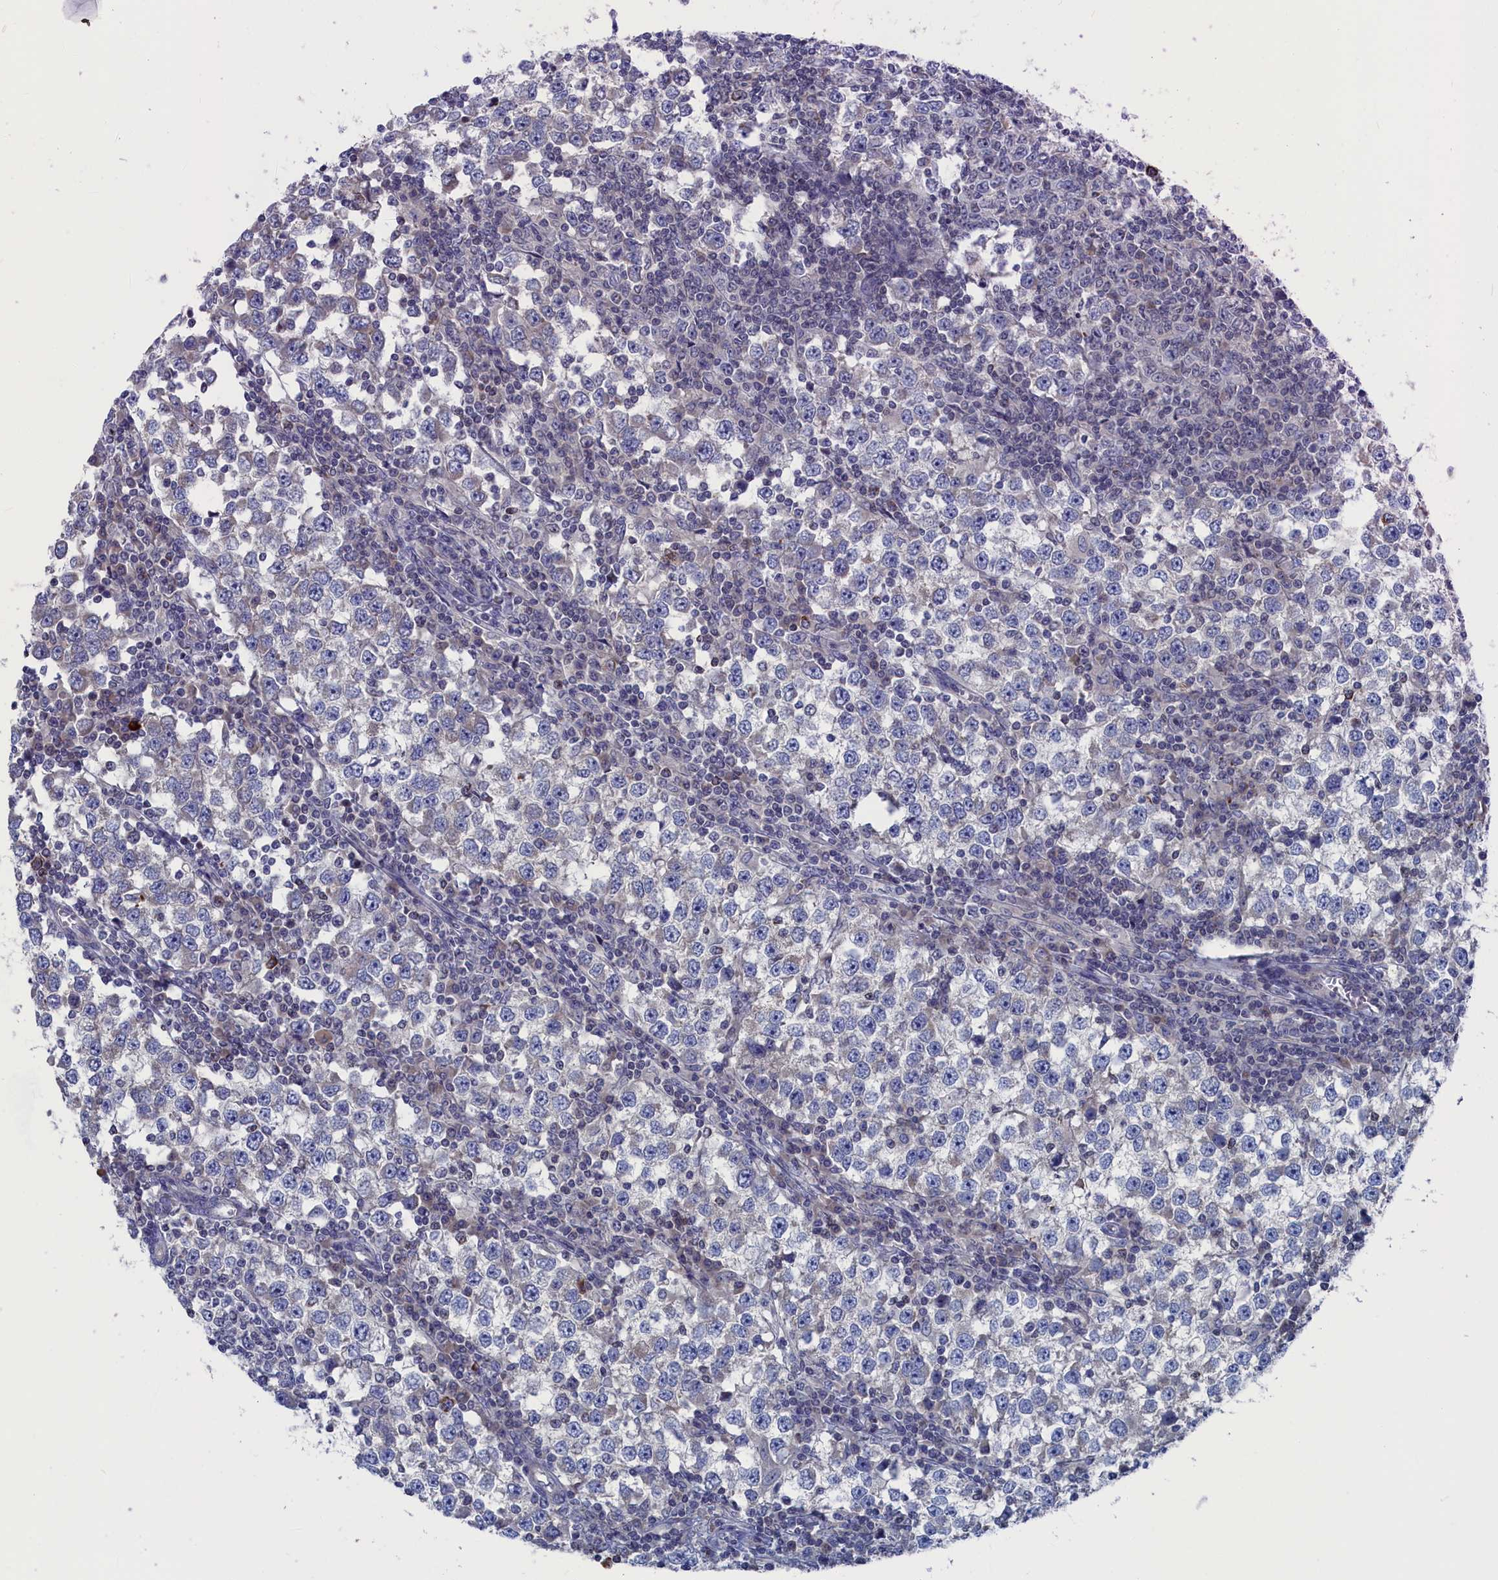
{"staining": {"intensity": "negative", "quantity": "none", "location": "none"}, "tissue": "testis cancer", "cell_type": "Tumor cells", "image_type": "cancer", "snomed": [{"axis": "morphology", "description": "Seminoma, NOS"}, {"axis": "topography", "description": "Testis"}], "caption": "Immunohistochemistry (IHC) photomicrograph of neoplastic tissue: human testis cancer stained with DAB displays no significant protein positivity in tumor cells.", "gene": "CEND1", "patient": {"sex": "male", "age": 65}}